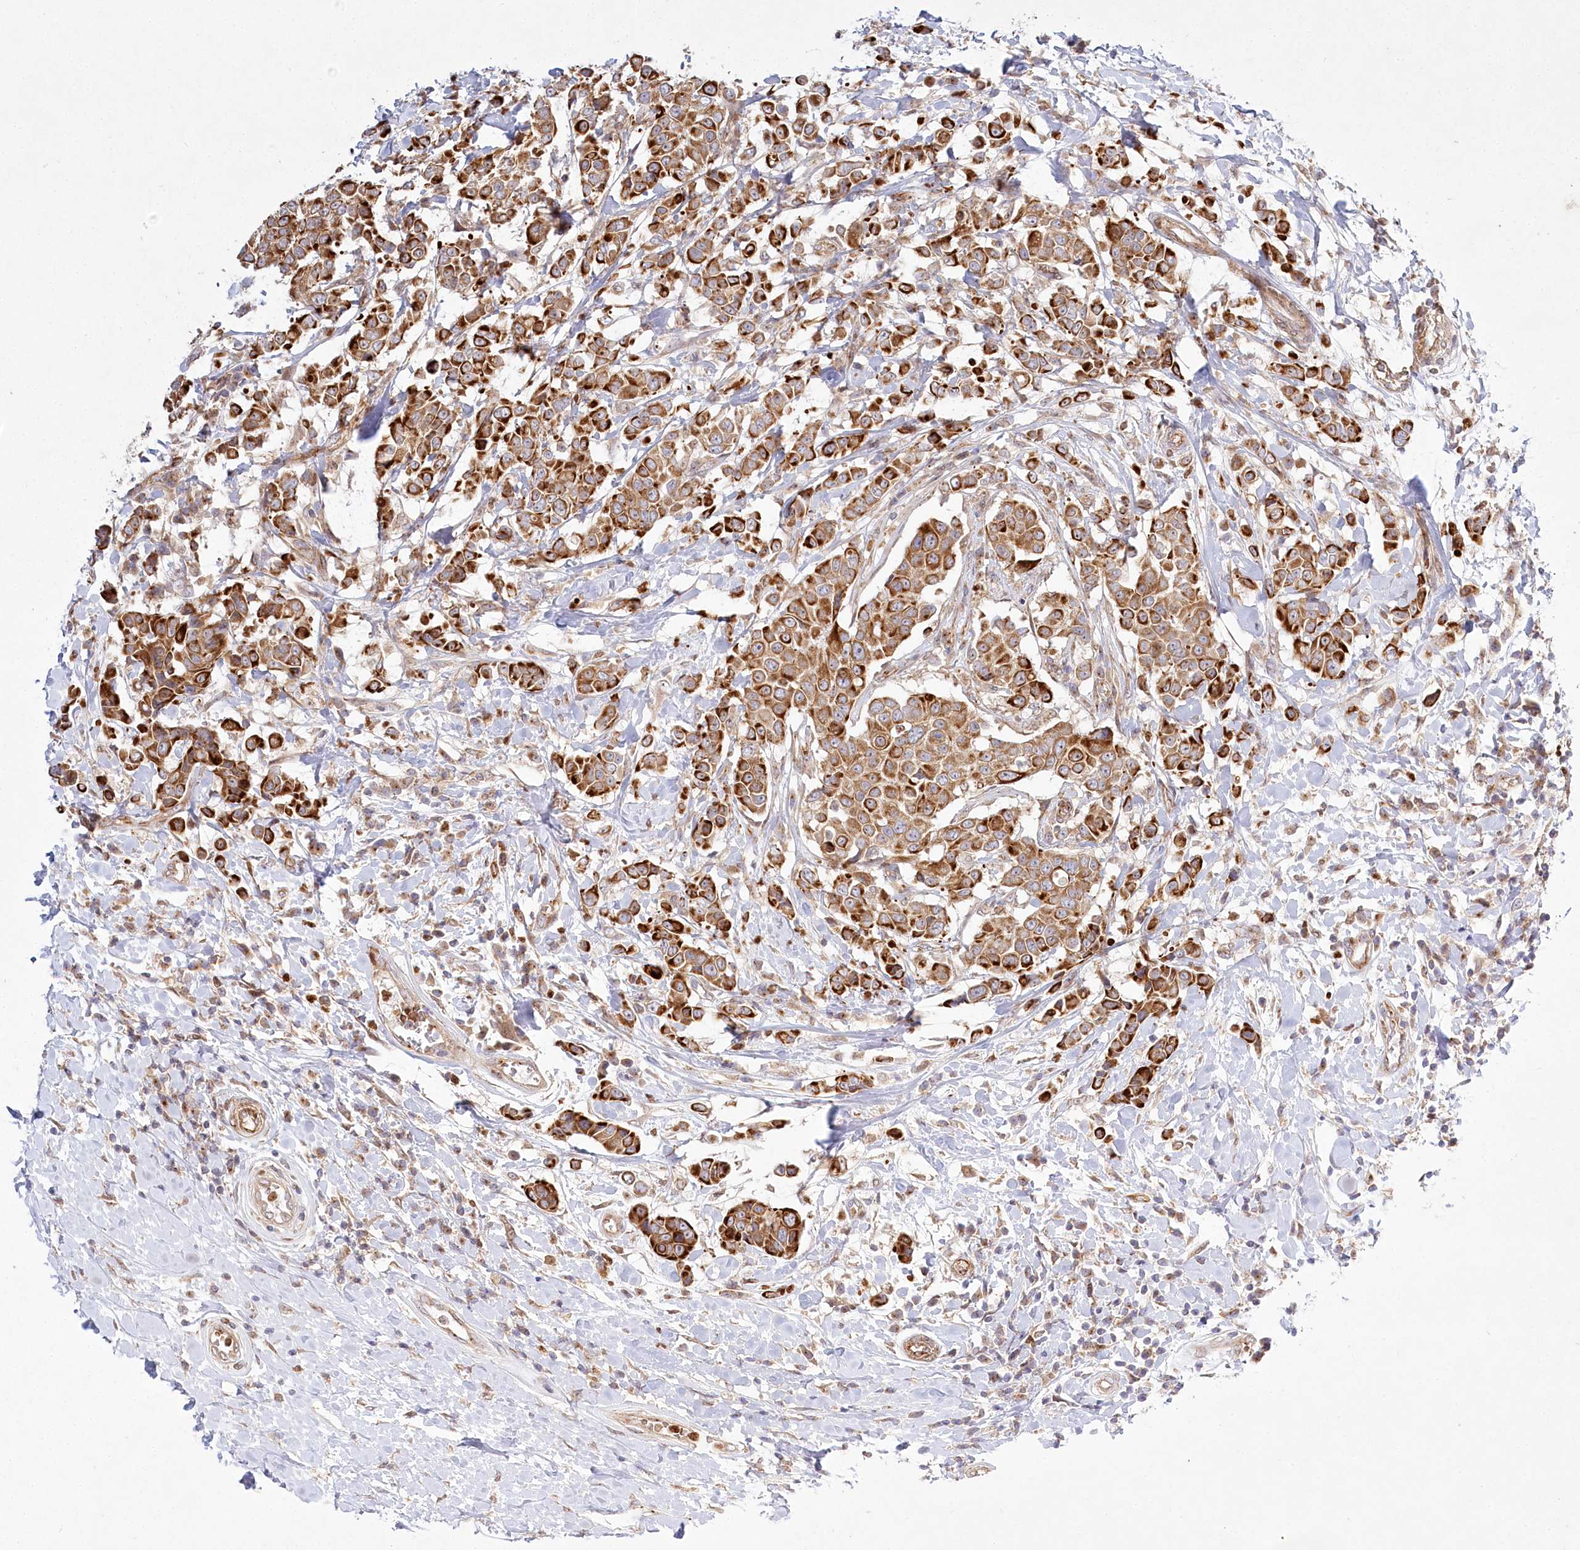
{"staining": {"intensity": "moderate", "quantity": ">75%", "location": "cytoplasmic/membranous"}, "tissue": "breast cancer", "cell_type": "Tumor cells", "image_type": "cancer", "snomed": [{"axis": "morphology", "description": "Duct carcinoma"}, {"axis": "topography", "description": "Breast"}], "caption": "The image demonstrates immunohistochemical staining of intraductal carcinoma (breast). There is moderate cytoplasmic/membranous staining is appreciated in approximately >75% of tumor cells.", "gene": "COMMD3", "patient": {"sex": "female", "age": 27}}